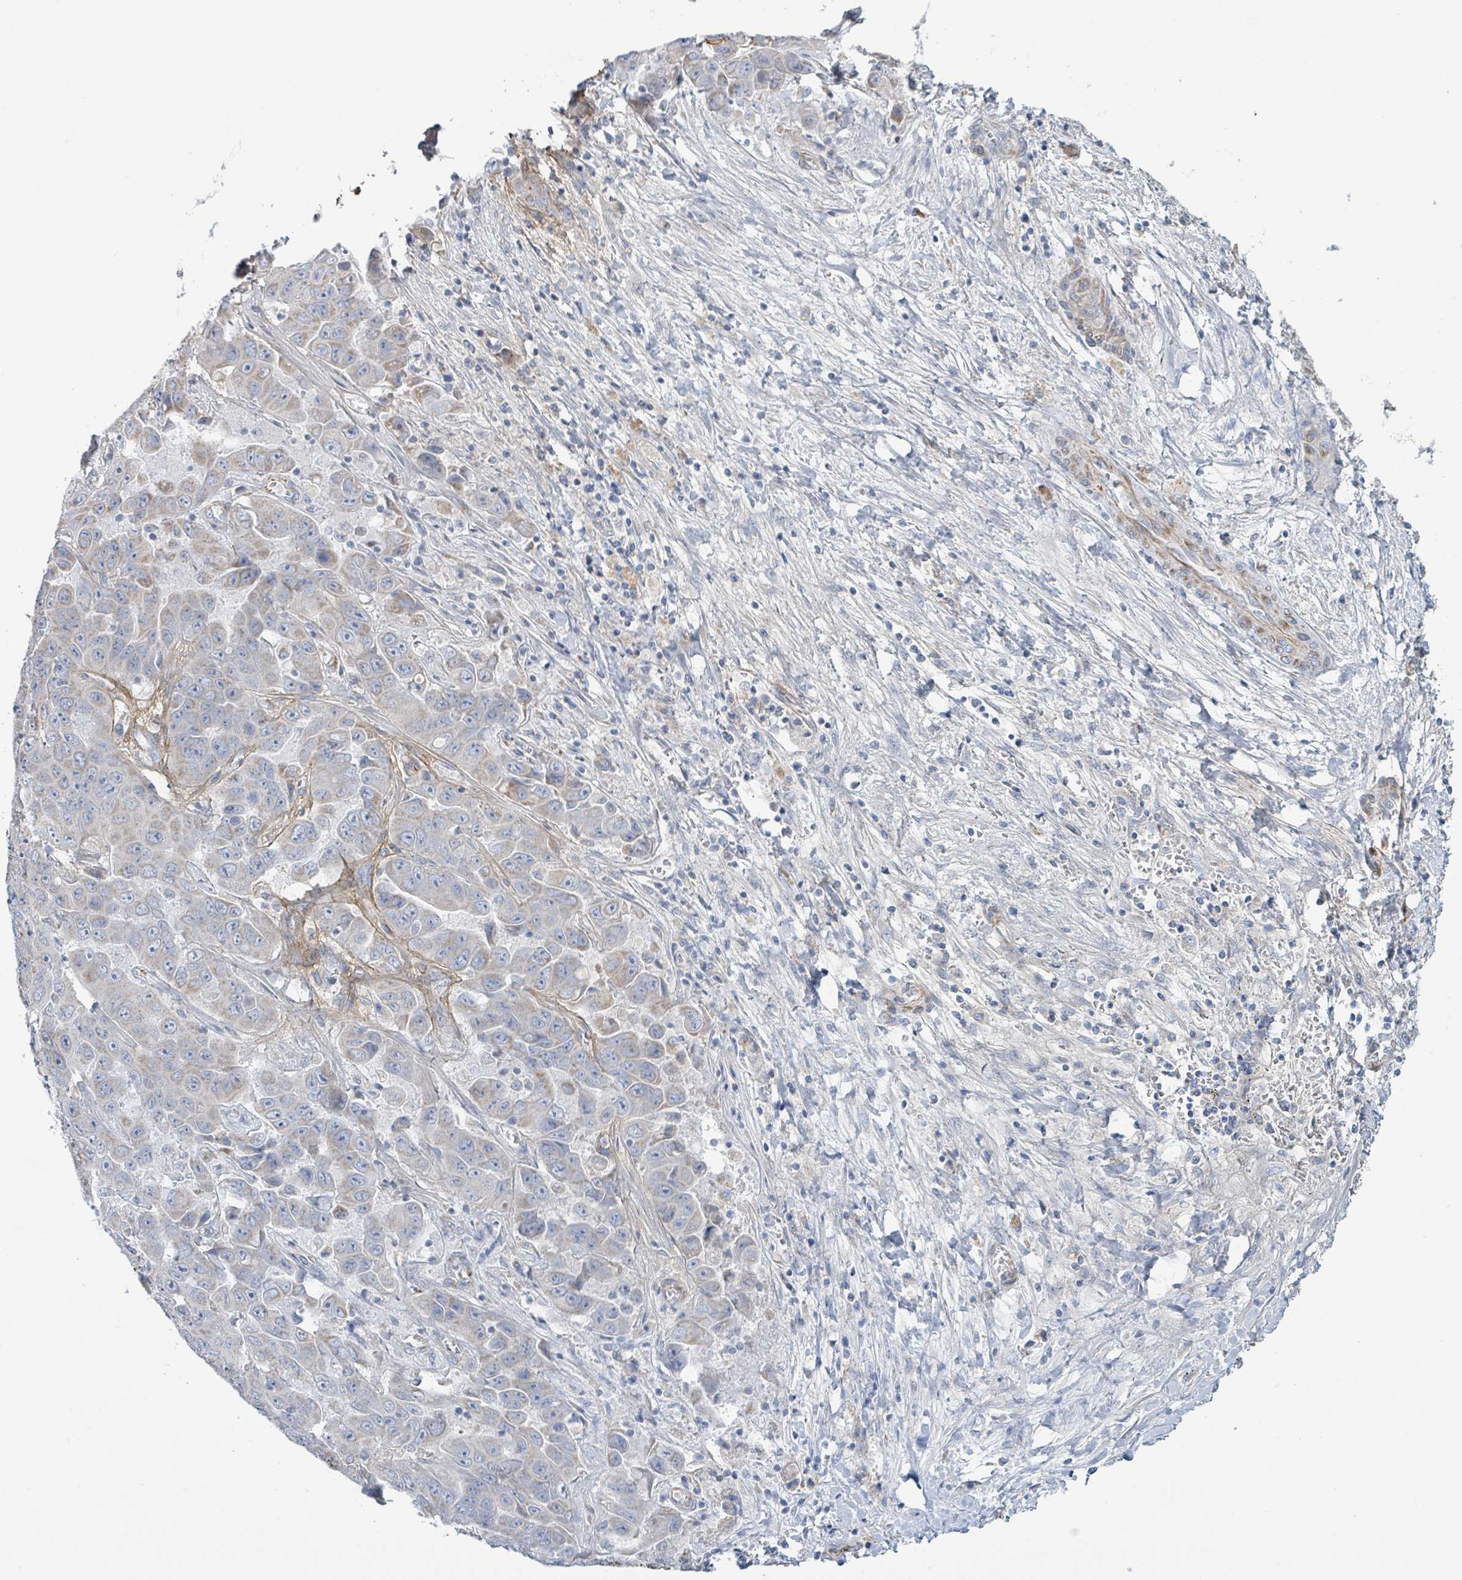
{"staining": {"intensity": "weak", "quantity": "<25%", "location": "cytoplasmic/membranous"}, "tissue": "liver cancer", "cell_type": "Tumor cells", "image_type": "cancer", "snomed": [{"axis": "morphology", "description": "Cholangiocarcinoma"}, {"axis": "topography", "description": "Liver"}], "caption": "A micrograph of liver cholangiocarcinoma stained for a protein displays no brown staining in tumor cells.", "gene": "ALG12", "patient": {"sex": "female", "age": 52}}